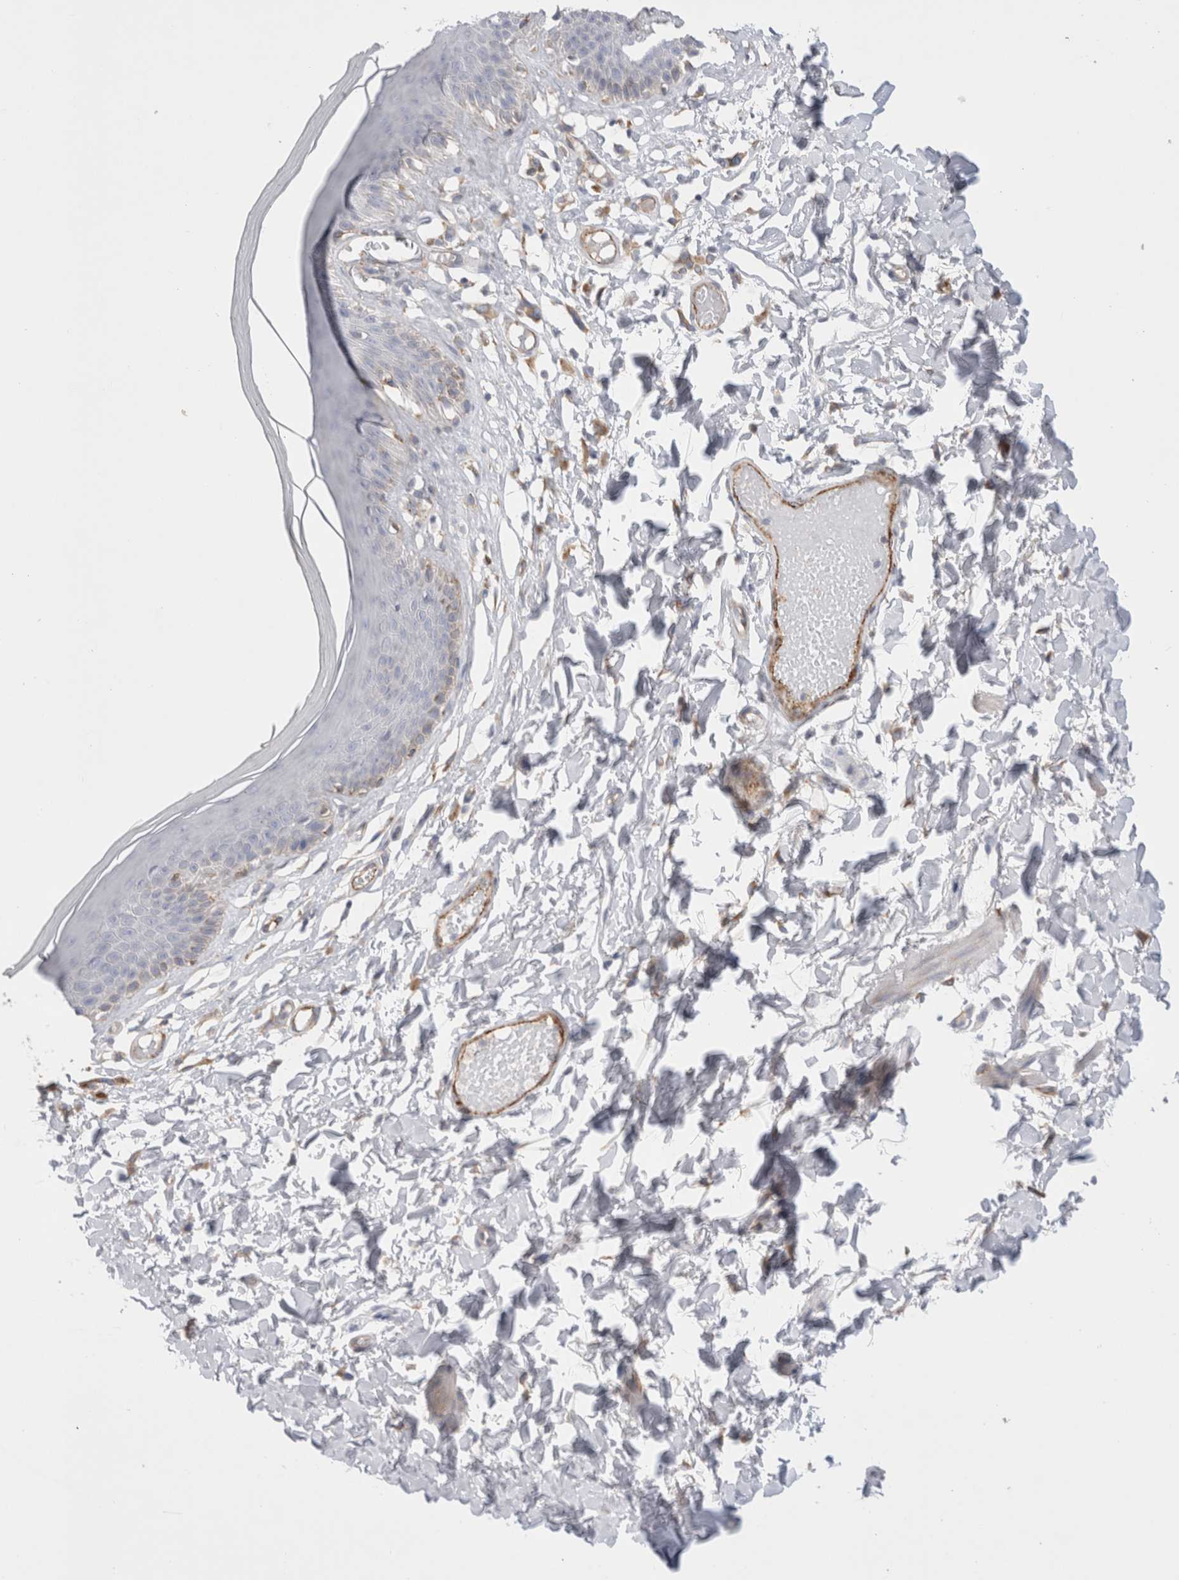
{"staining": {"intensity": "weak", "quantity": "<25%", "location": "cytoplasmic/membranous"}, "tissue": "skin", "cell_type": "Epidermal cells", "image_type": "normal", "snomed": [{"axis": "morphology", "description": "Normal tissue, NOS"}, {"axis": "topography", "description": "Vulva"}], "caption": "The immunohistochemistry (IHC) image has no significant positivity in epidermal cells of skin.", "gene": "CNPY4", "patient": {"sex": "female", "age": 73}}